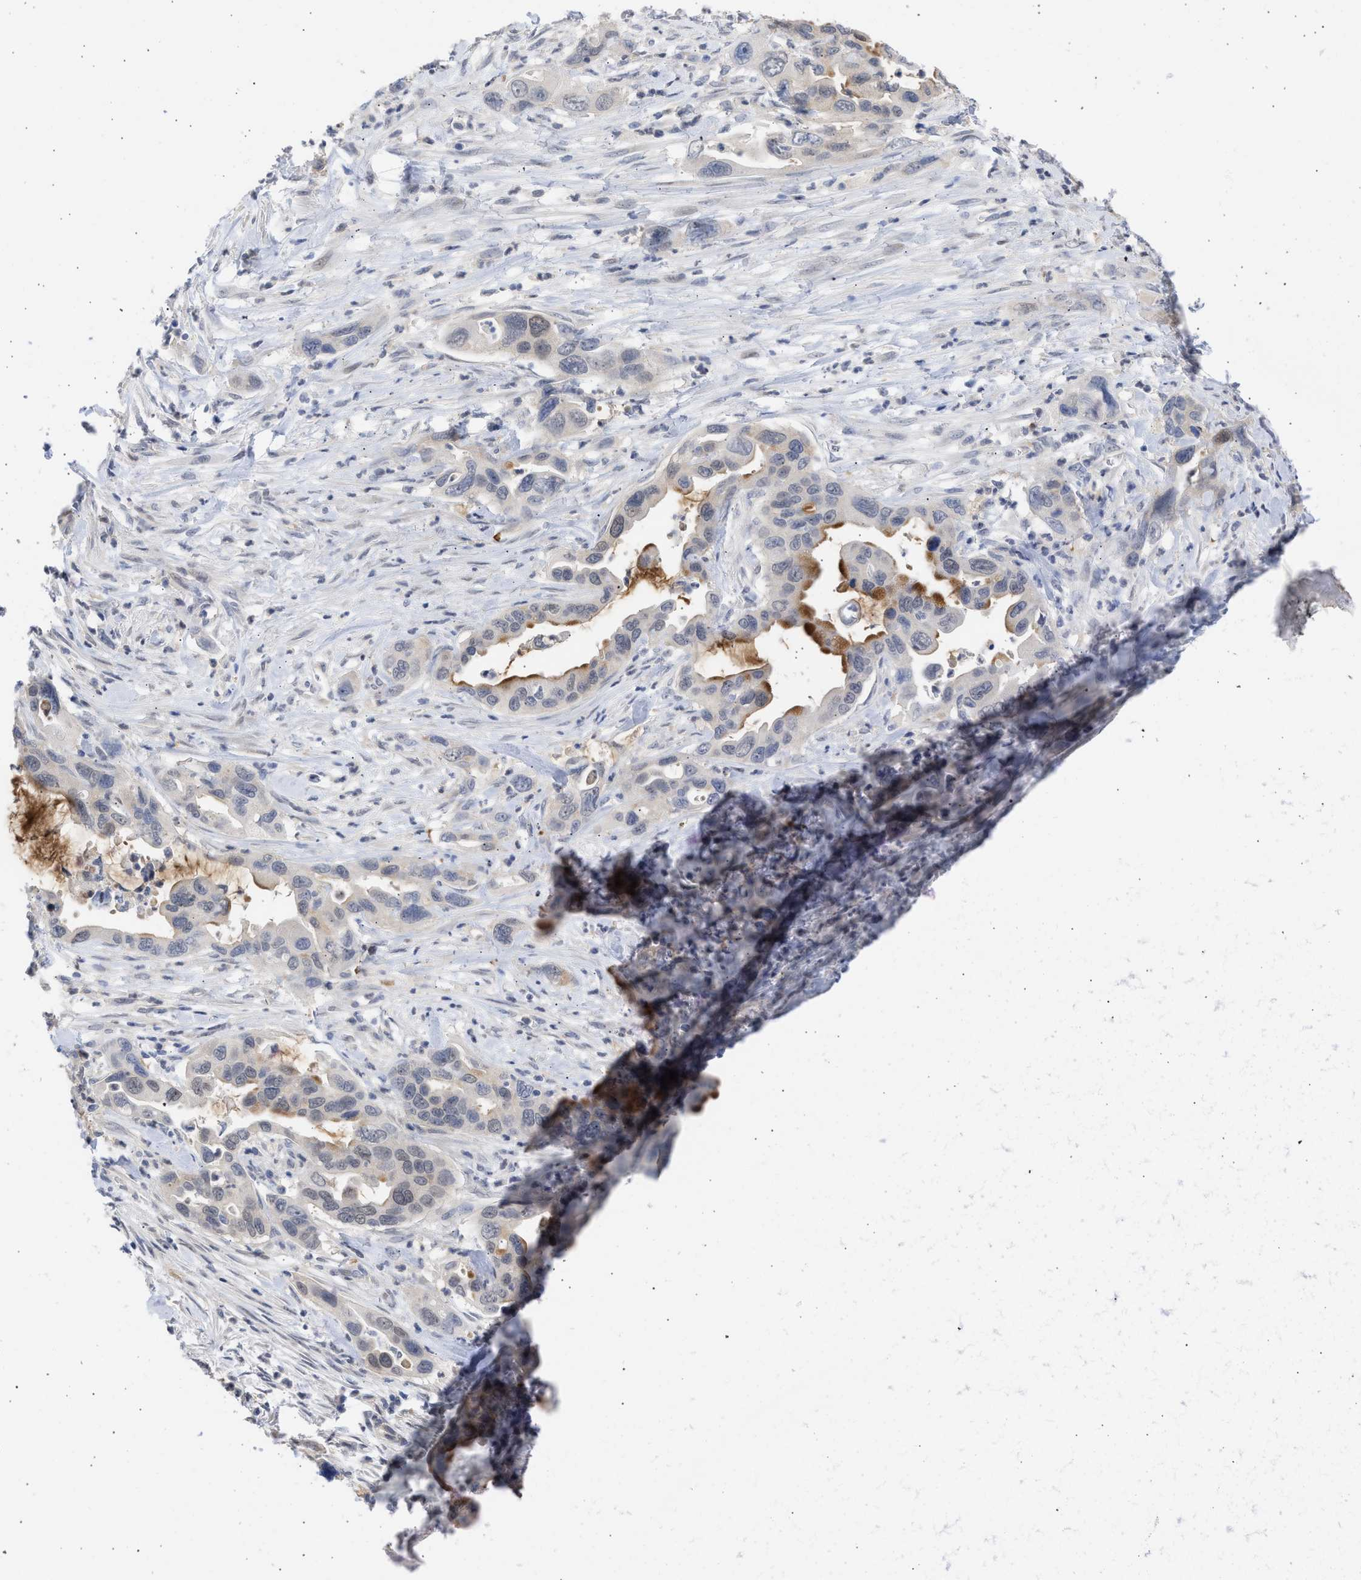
{"staining": {"intensity": "moderate", "quantity": "<25%", "location": "cytoplasmic/membranous"}, "tissue": "pancreatic cancer", "cell_type": "Tumor cells", "image_type": "cancer", "snomed": [{"axis": "morphology", "description": "Adenocarcinoma, NOS"}, {"axis": "topography", "description": "Pancreas"}], "caption": "Protein analysis of pancreatic cancer (adenocarcinoma) tissue displays moderate cytoplasmic/membranous staining in approximately <25% of tumor cells.", "gene": "THRA", "patient": {"sex": "female", "age": 70}}